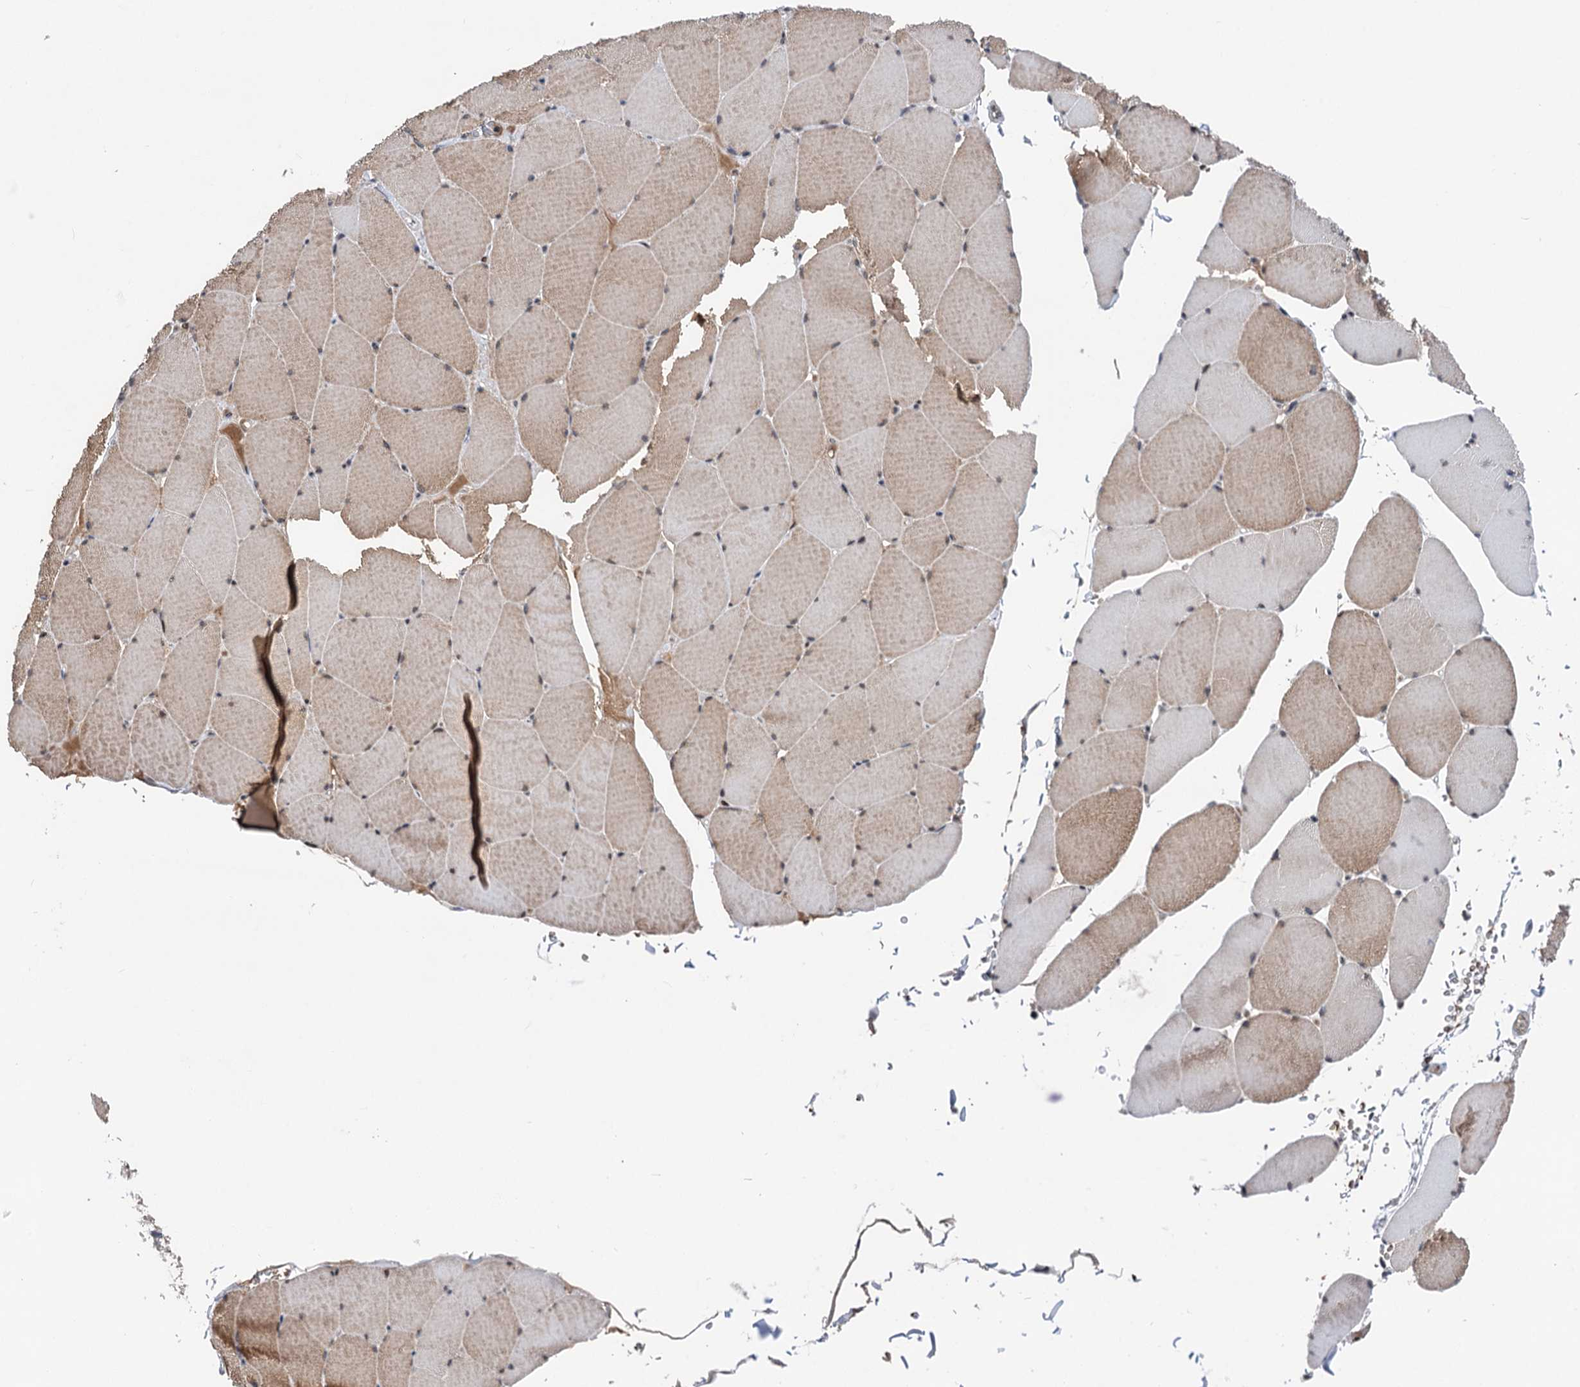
{"staining": {"intensity": "moderate", "quantity": "25%-75%", "location": "cytoplasmic/membranous,nuclear"}, "tissue": "skeletal muscle", "cell_type": "Myocytes", "image_type": "normal", "snomed": [{"axis": "morphology", "description": "Normal tissue, NOS"}, {"axis": "topography", "description": "Skeletal muscle"}, {"axis": "topography", "description": "Head-Neck"}], "caption": "IHC micrograph of benign human skeletal muscle stained for a protein (brown), which exhibits medium levels of moderate cytoplasmic/membranous,nuclear staining in about 25%-75% of myocytes.", "gene": "ZCCHC10", "patient": {"sex": "male", "age": 66}}